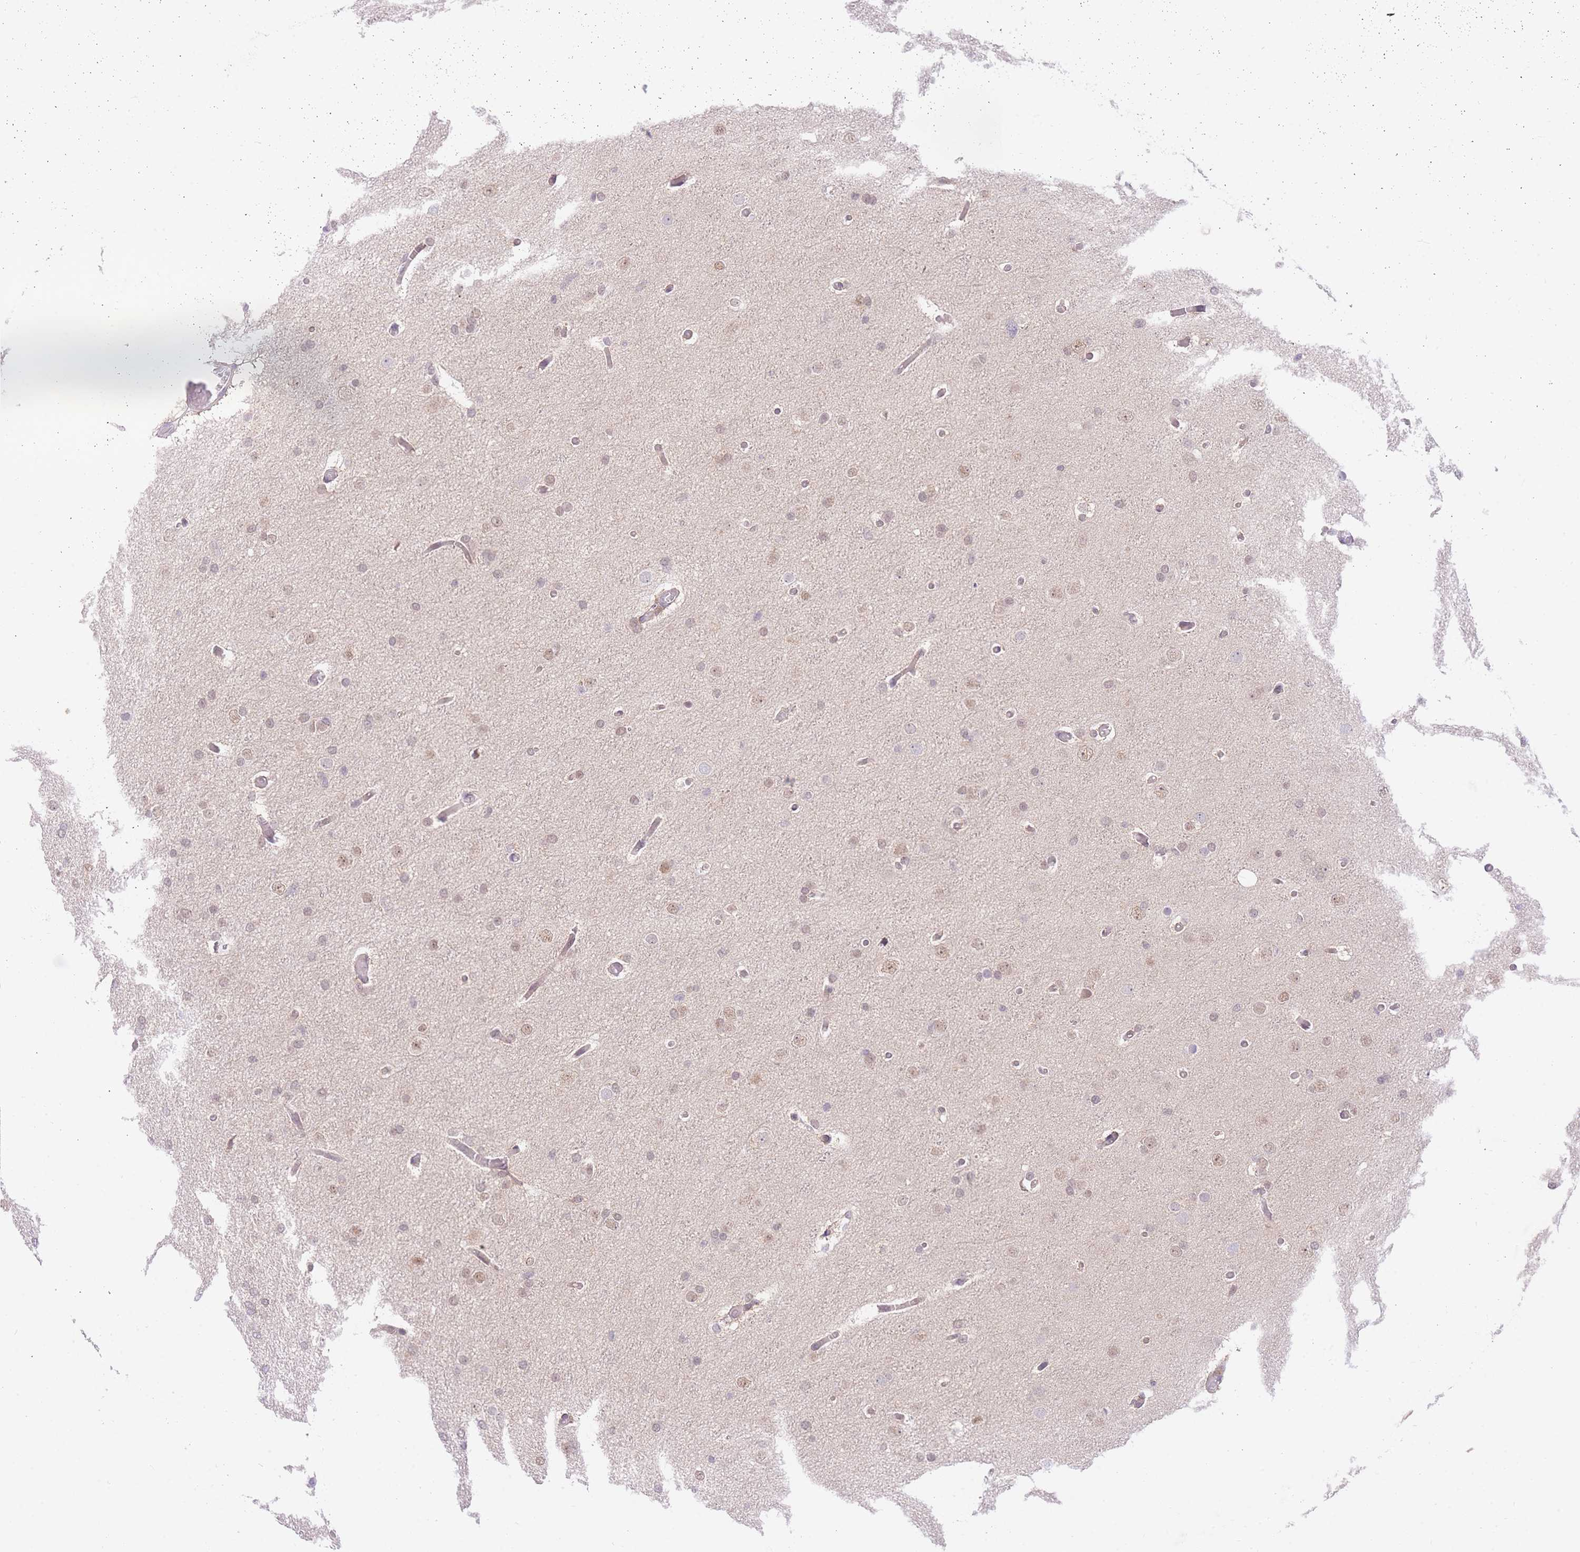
{"staining": {"intensity": "weak", "quantity": ">75%", "location": "nuclear"}, "tissue": "glioma", "cell_type": "Tumor cells", "image_type": "cancer", "snomed": [{"axis": "morphology", "description": "Glioma, malignant, High grade"}, {"axis": "topography", "description": "Cerebral cortex"}], "caption": "Weak nuclear staining is identified in approximately >75% of tumor cells in malignant glioma (high-grade).", "gene": "UBXN7", "patient": {"sex": "female", "age": 36}}